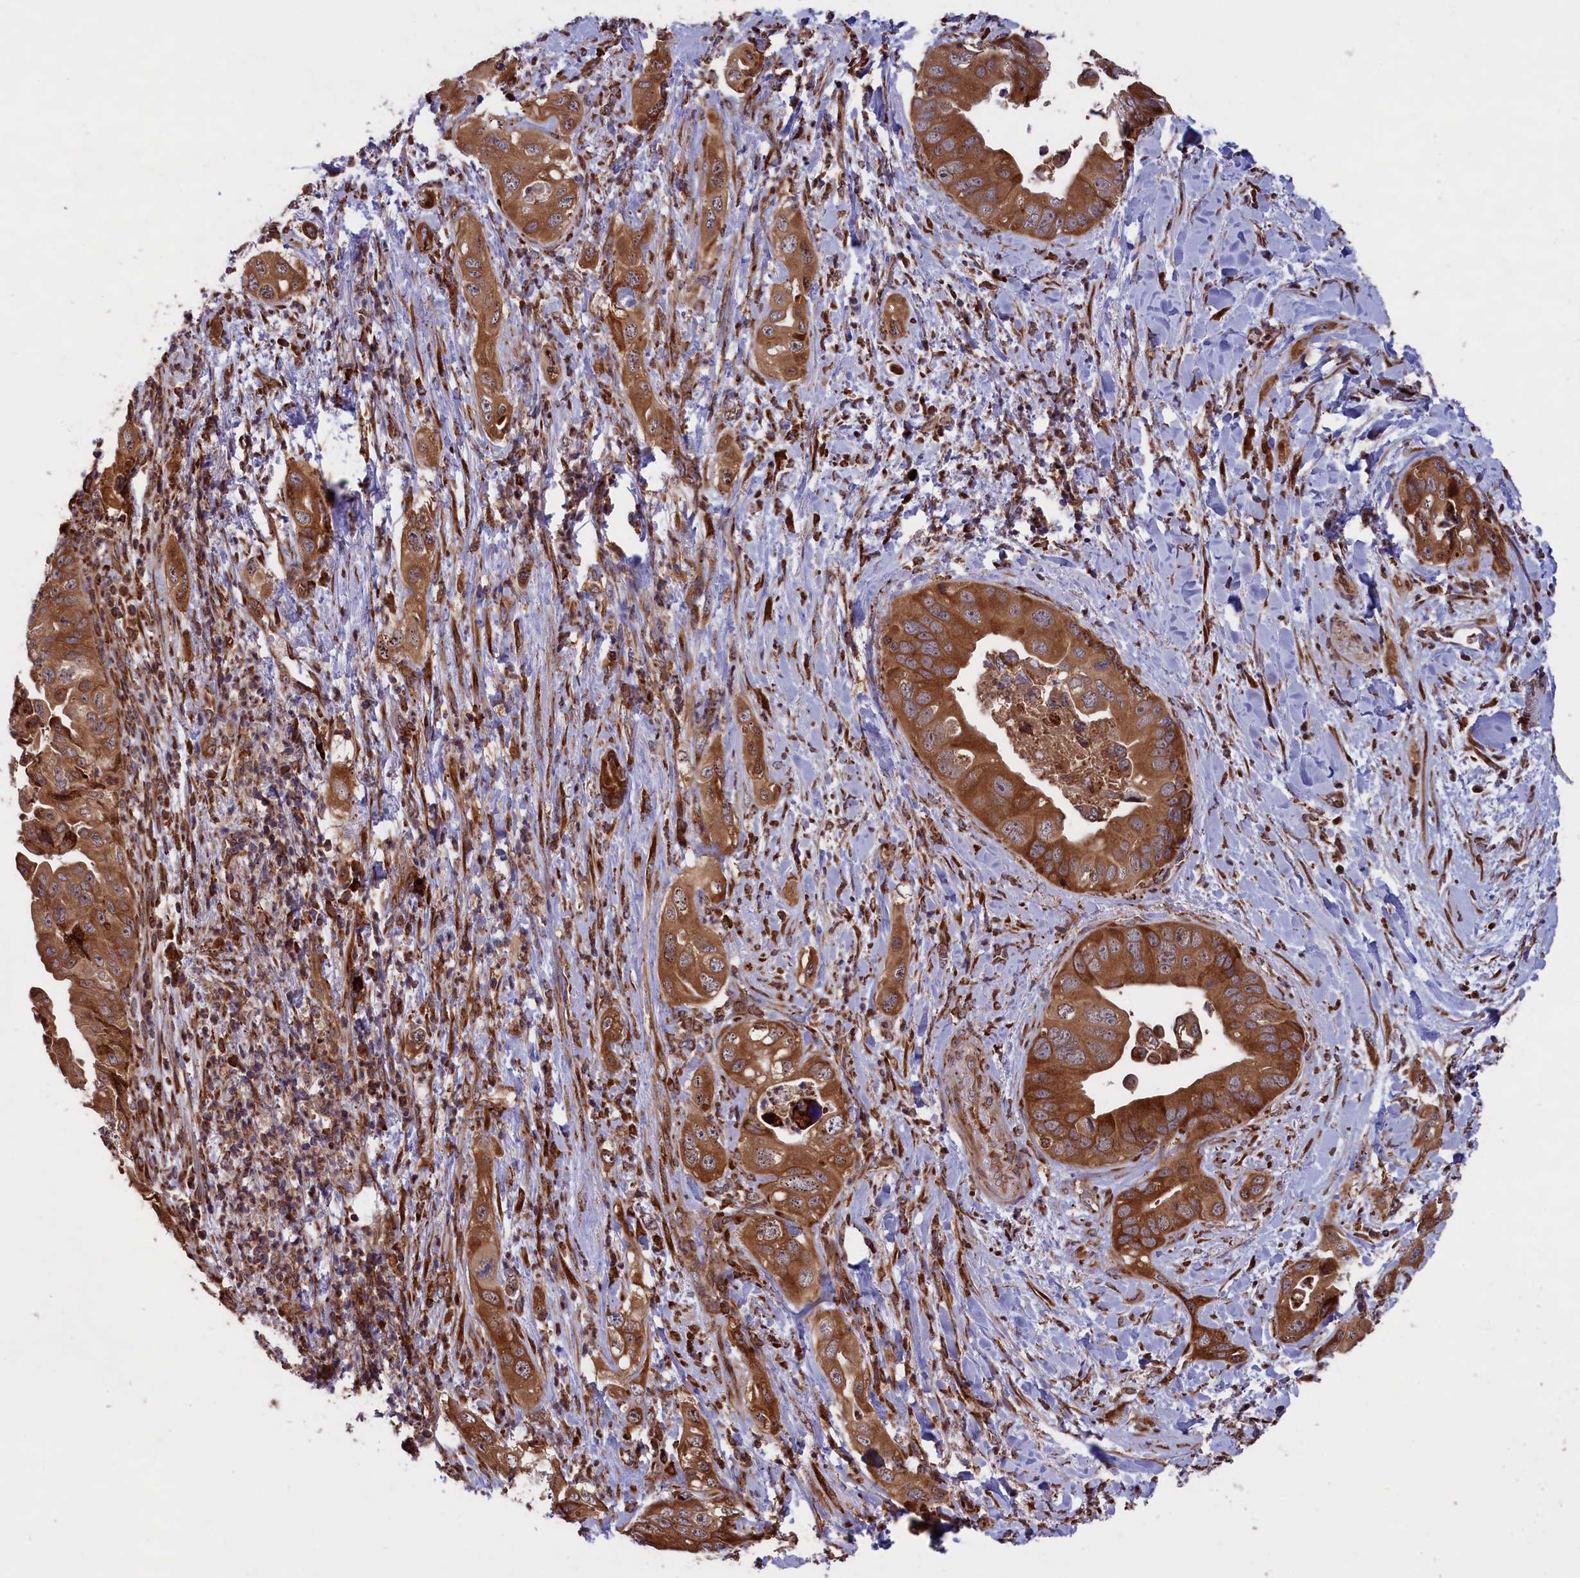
{"staining": {"intensity": "moderate", "quantity": ">75%", "location": "cytoplasmic/membranous"}, "tissue": "pancreatic cancer", "cell_type": "Tumor cells", "image_type": "cancer", "snomed": [{"axis": "morphology", "description": "Adenocarcinoma, NOS"}, {"axis": "topography", "description": "Pancreas"}], "caption": "Immunohistochemistry (IHC) photomicrograph of neoplastic tissue: pancreatic adenocarcinoma stained using immunohistochemistry reveals medium levels of moderate protein expression localized specifically in the cytoplasmic/membranous of tumor cells, appearing as a cytoplasmic/membranous brown color.", "gene": "PLA2G4C", "patient": {"sex": "female", "age": 78}}